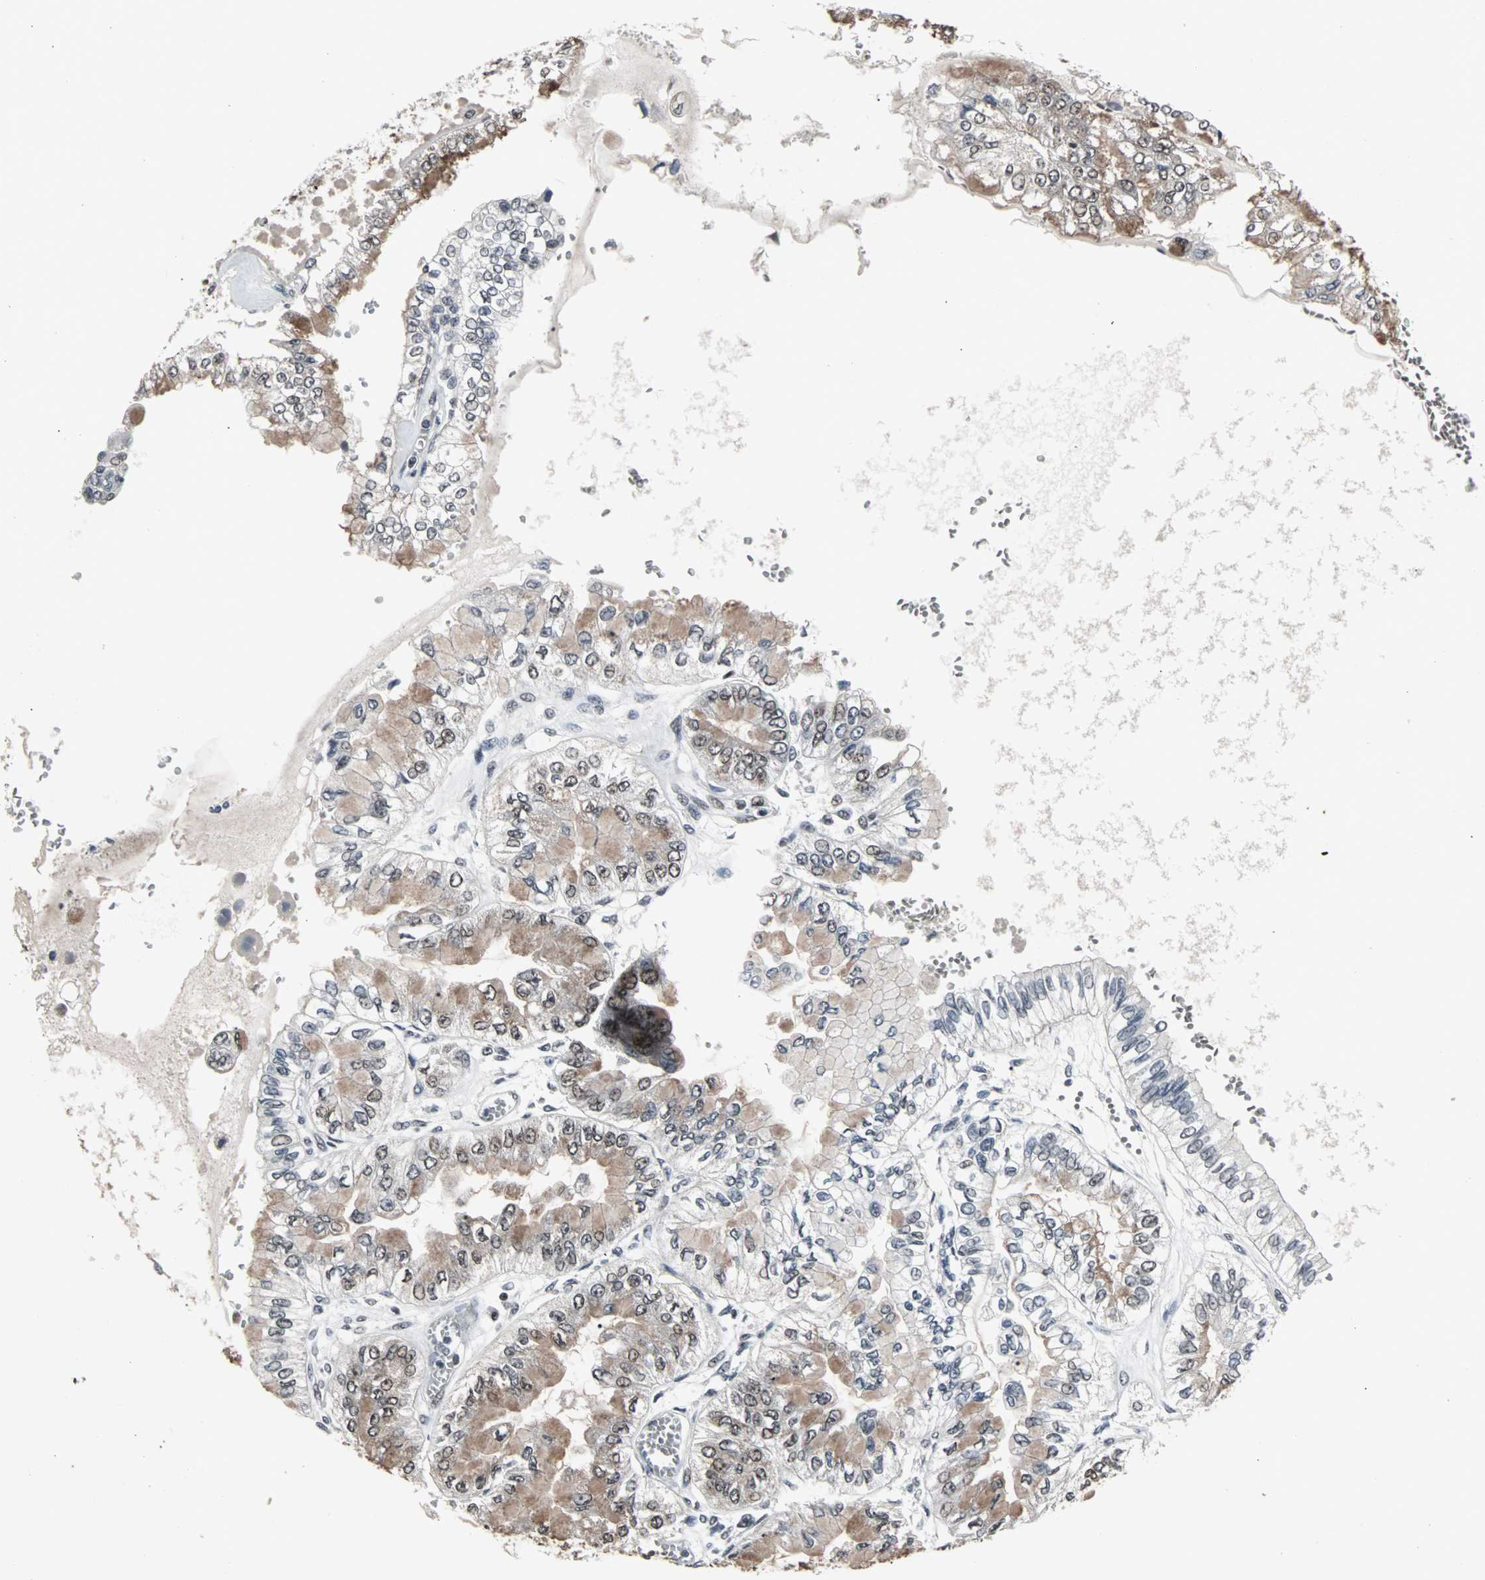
{"staining": {"intensity": "moderate", "quantity": "25%-75%", "location": "cytoplasmic/membranous,nuclear"}, "tissue": "liver cancer", "cell_type": "Tumor cells", "image_type": "cancer", "snomed": [{"axis": "morphology", "description": "Cholangiocarcinoma"}, {"axis": "topography", "description": "Liver"}], "caption": "Liver cancer (cholangiocarcinoma) stained for a protein (brown) exhibits moderate cytoplasmic/membranous and nuclear positive expression in approximately 25%-75% of tumor cells.", "gene": "PNKP", "patient": {"sex": "female", "age": 79}}